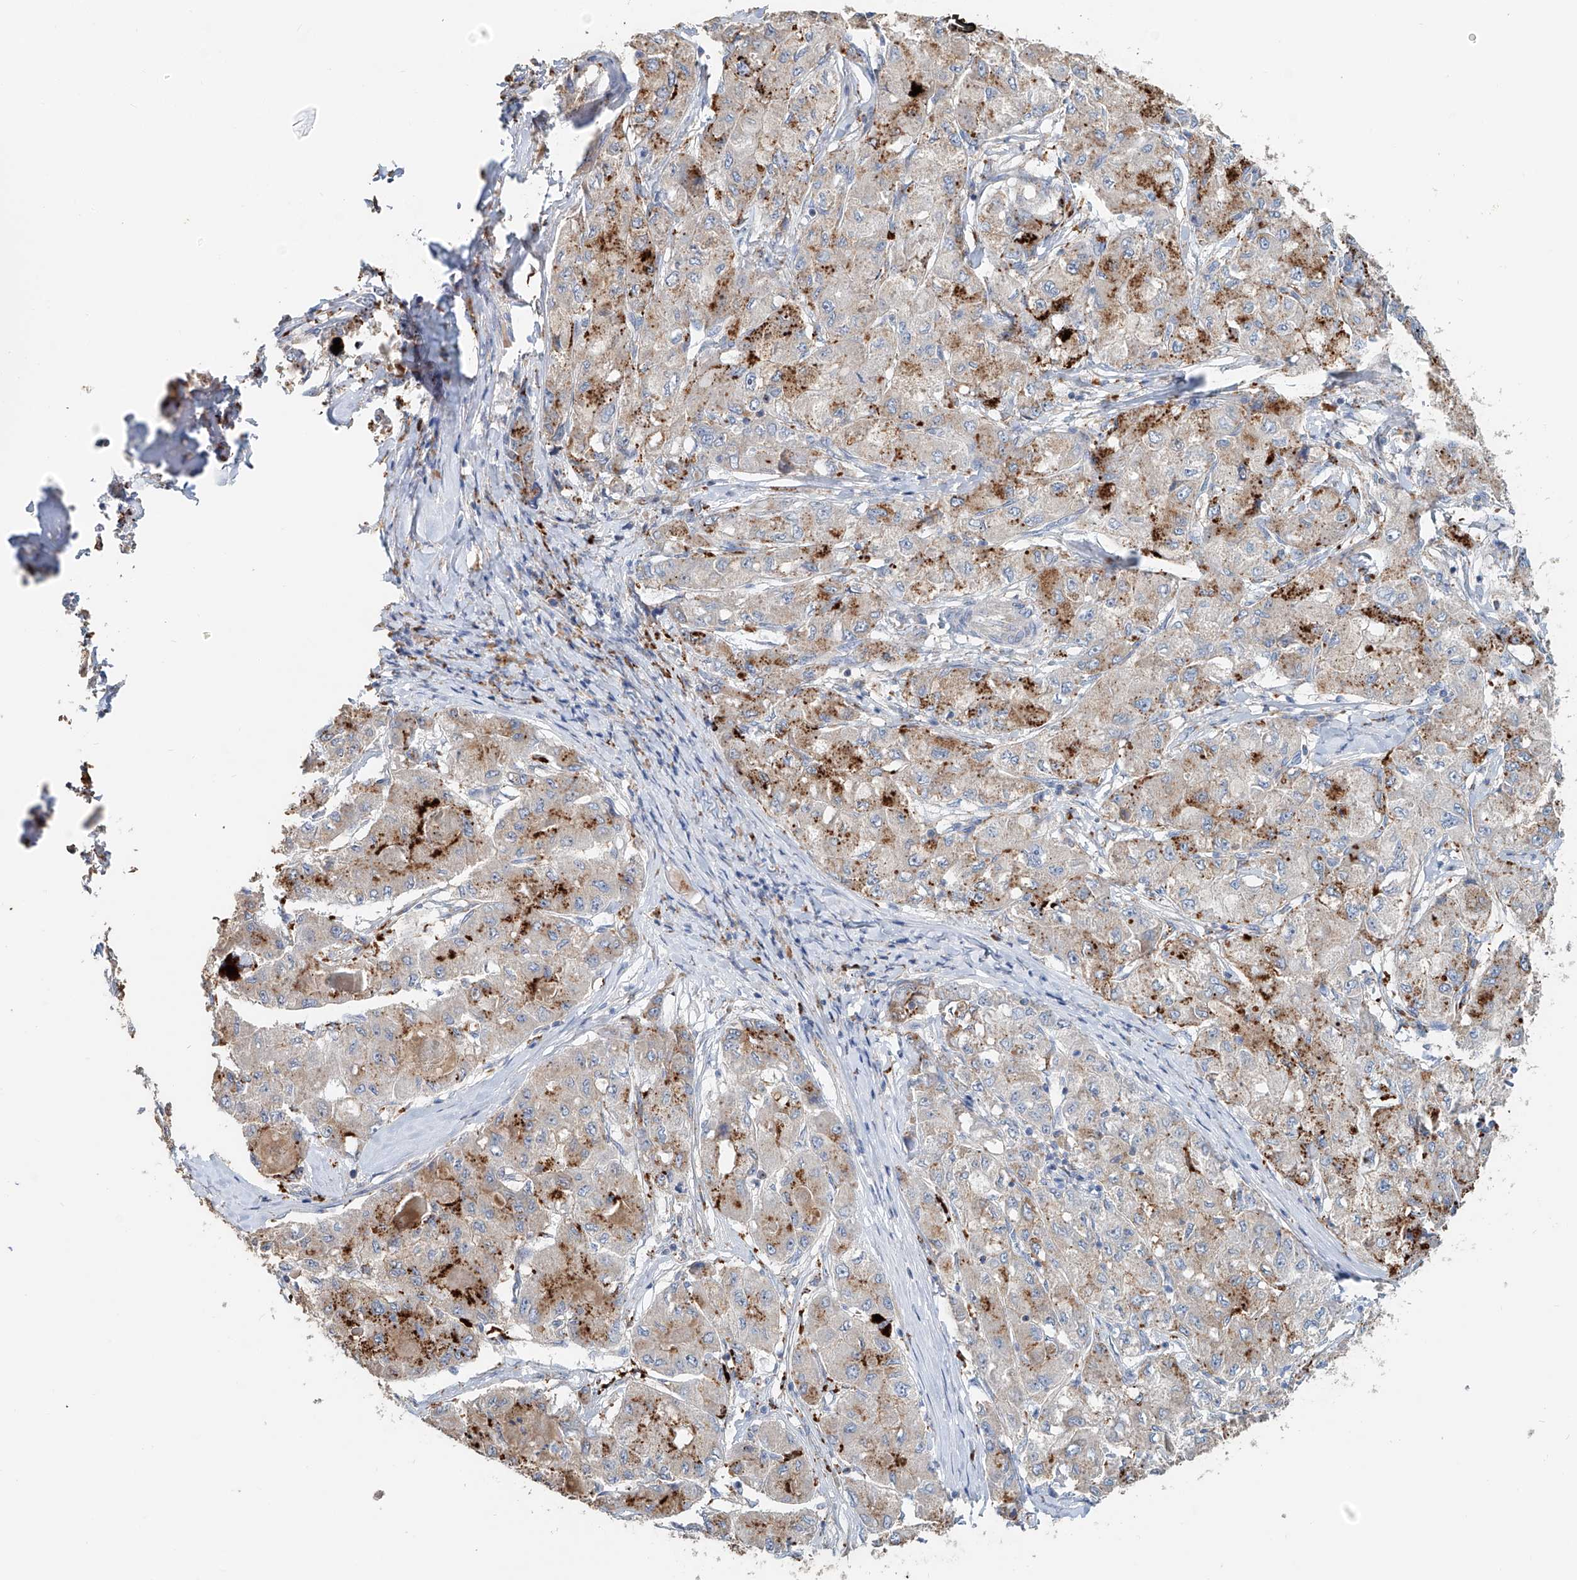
{"staining": {"intensity": "strong", "quantity": "25%-75%", "location": "cytoplasmic/membranous"}, "tissue": "liver cancer", "cell_type": "Tumor cells", "image_type": "cancer", "snomed": [{"axis": "morphology", "description": "Carcinoma, Hepatocellular, NOS"}, {"axis": "topography", "description": "Liver"}], "caption": "Protein expression analysis of human liver hepatocellular carcinoma reveals strong cytoplasmic/membranous expression in approximately 25%-75% of tumor cells.", "gene": "TRIM47", "patient": {"sex": "male", "age": 80}}